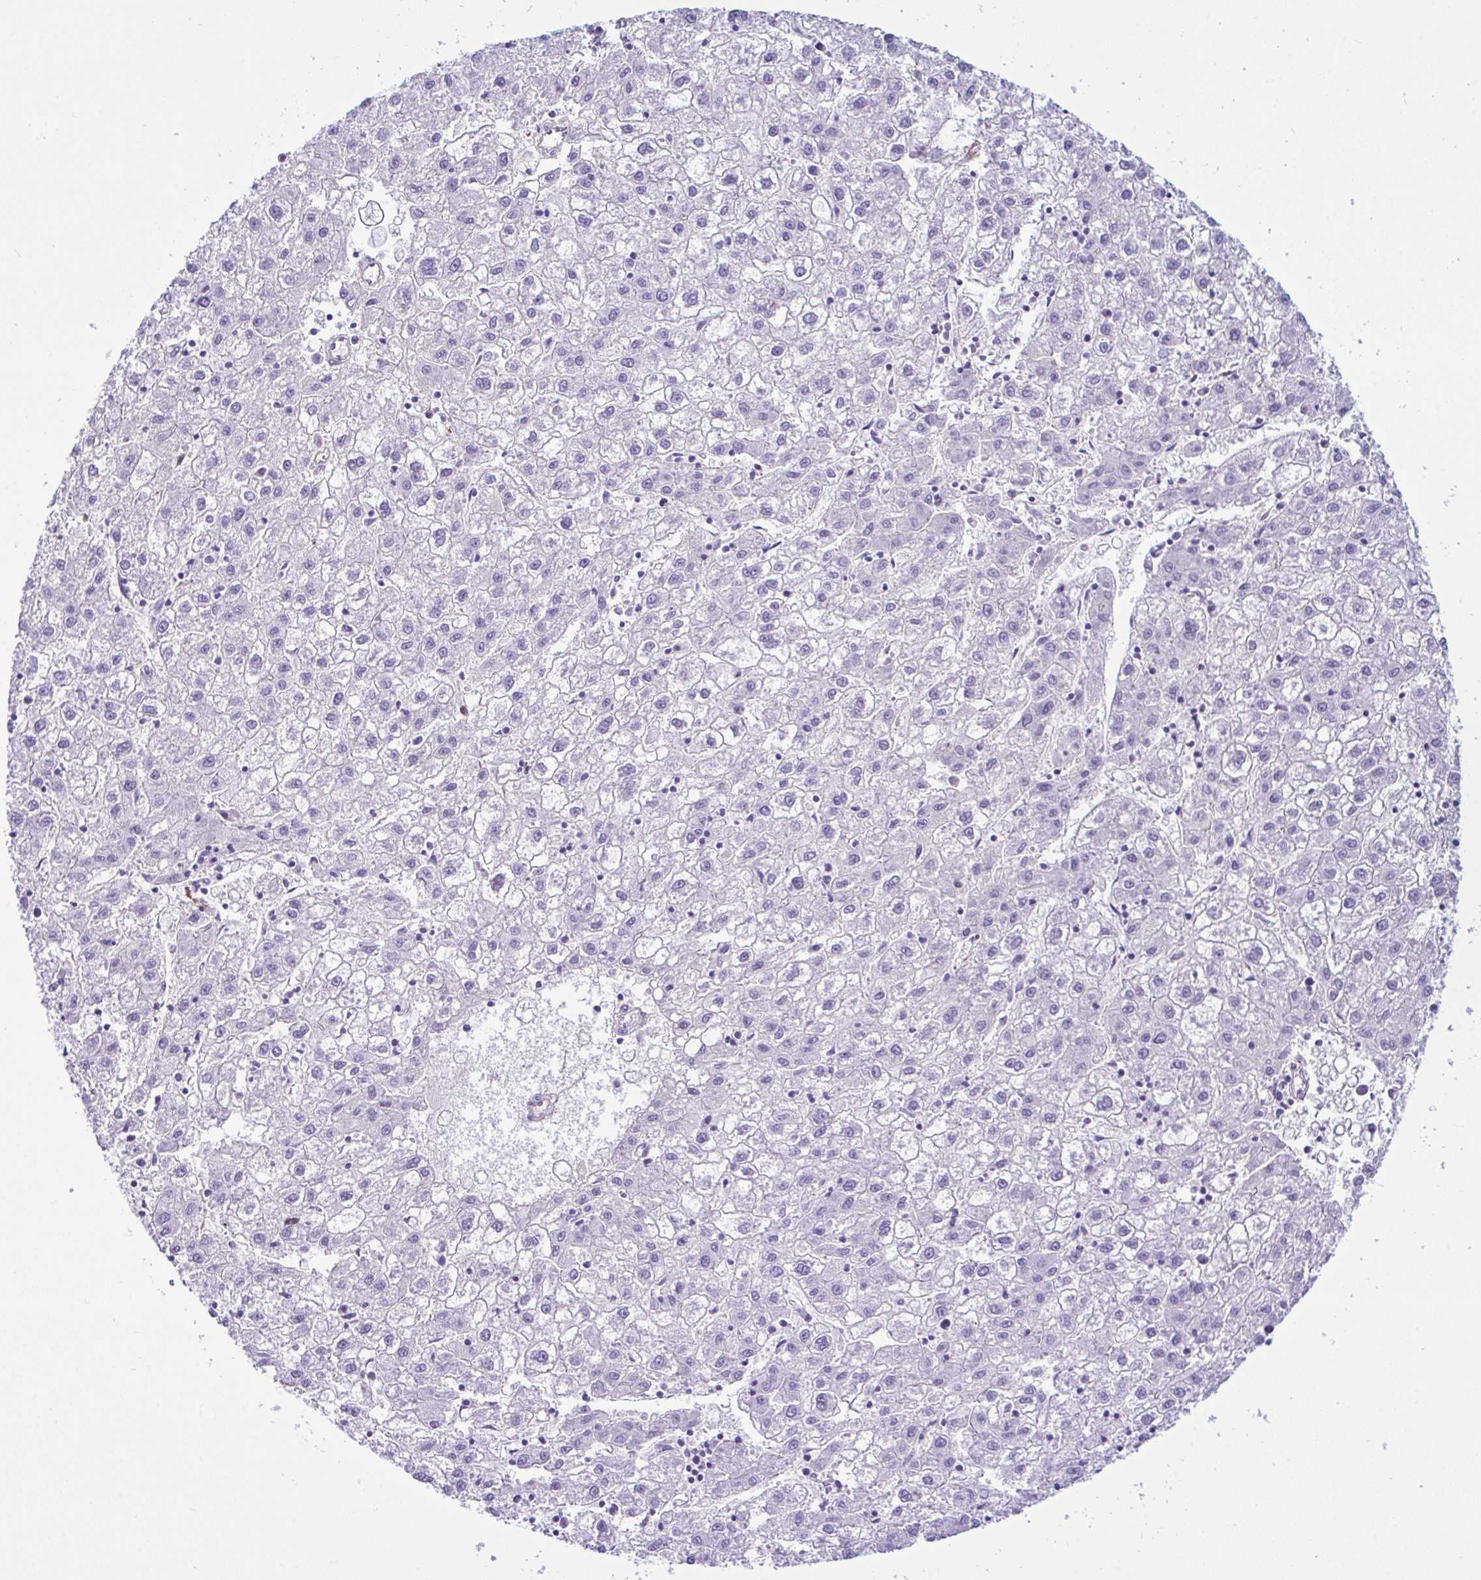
{"staining": {"intensity": "negative", "quantity": "none", "location": "none"}, "tissue": "liver cancer", "cell_type": "Tumor cells", "image_type": "cancer", "snomed": [{"axis": "morphology", "description": "Carcinoma, Hepatocellular, NOS"}, {"axis": "topography", "description": "Liver"}], "caption": "Human hepatocellular carcinoma (liver) stained for a protein using immunohistochemistry (IHC) reveals no expression in tumor cells.", "gene": "SYNPO2L", "patient": {"sex": "male", "age": 72}}